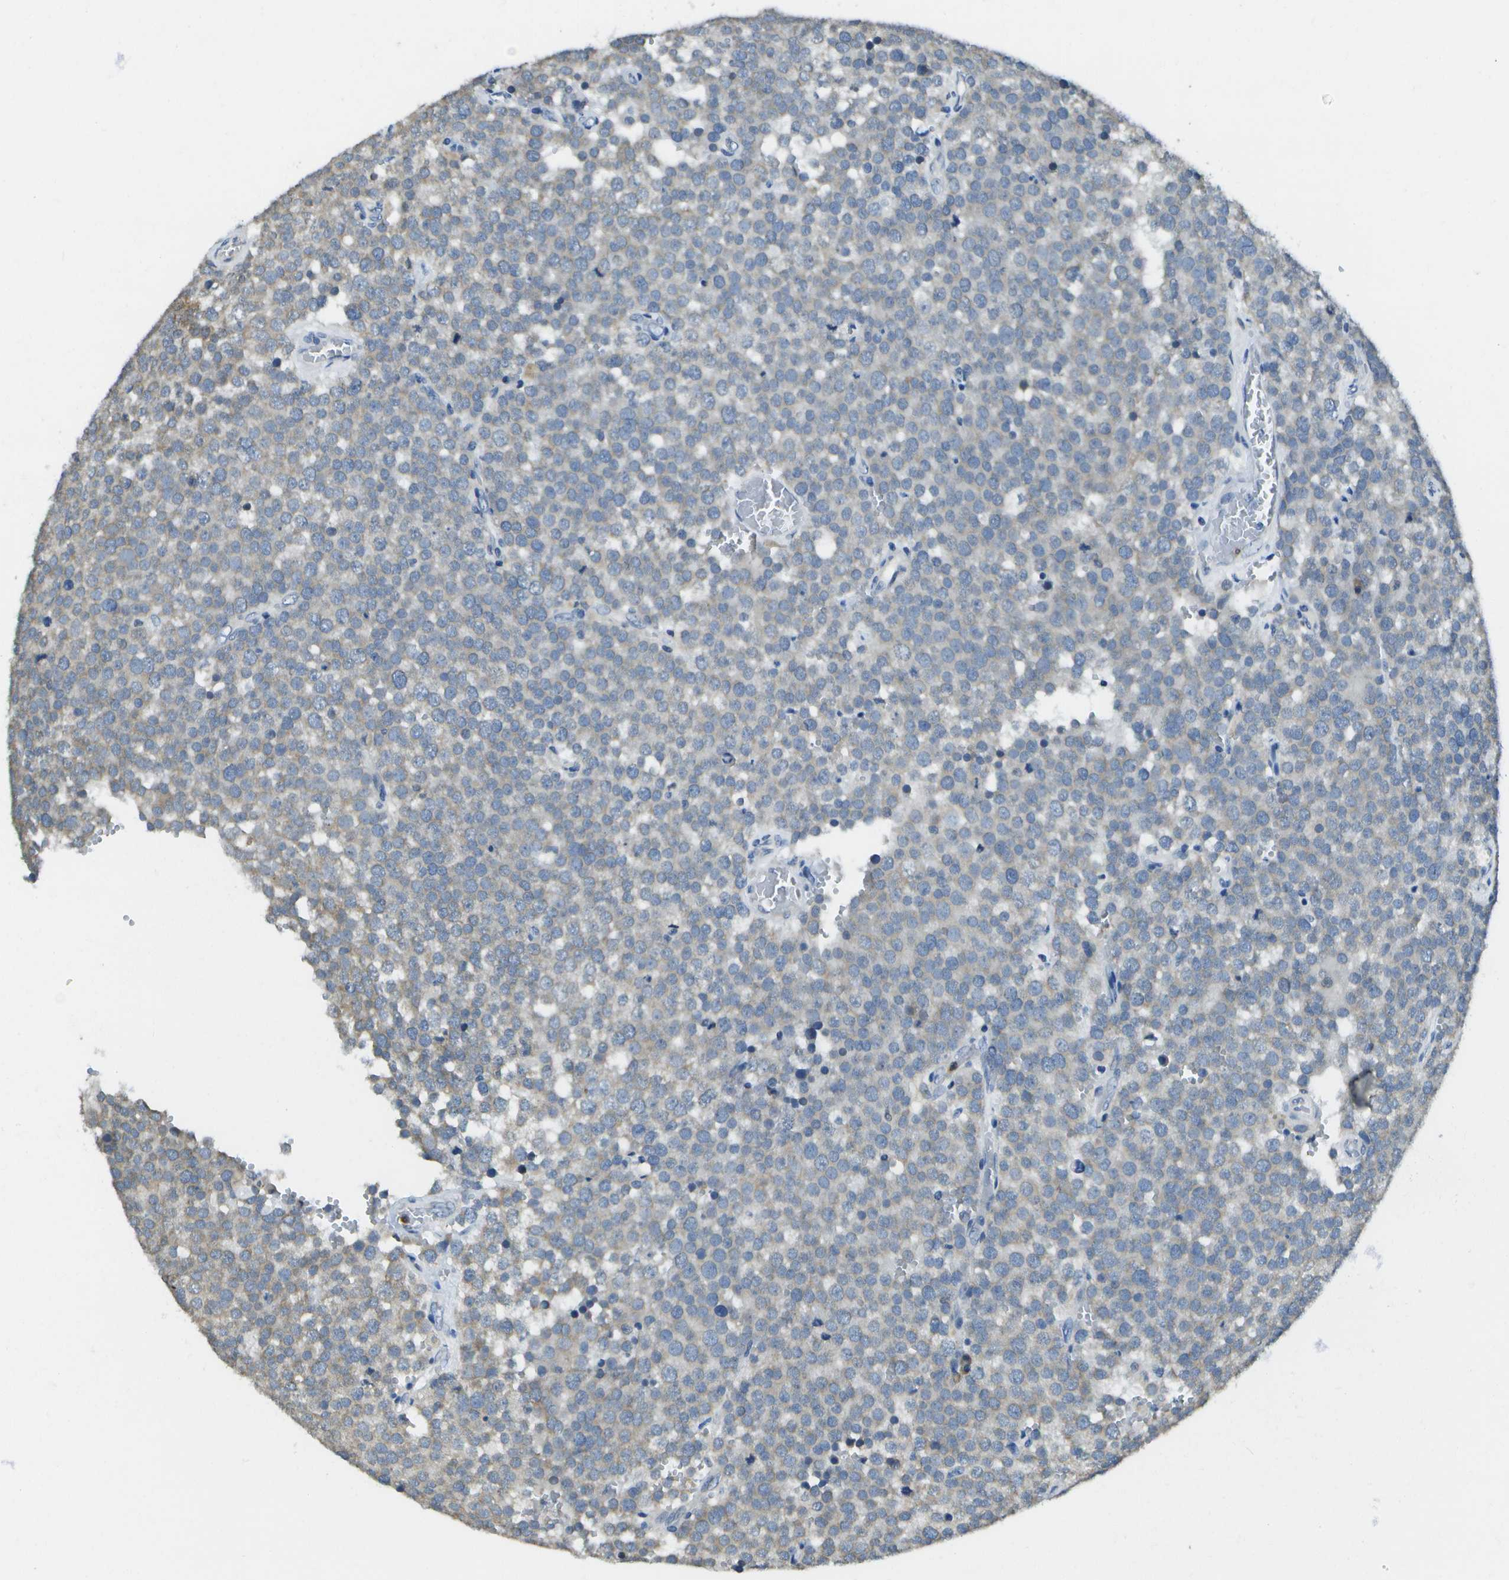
{"staining": {"intensity": "negative", "quantity": "none", "location": "none"}, "tissue": "testis cancer", "cell_type": "Tumor cells", "image_type": "cancer", "snomed": [{"axis": "morphology", "description": "Normal tissue, NOS"}, {"axis": "morphology", "description": "Seminoma, NOS"}, {"axis": "topography", "description": "Testis"}], "caption": "There is no significant positivity in tumor cells of testis cancer (seminoma).", "gene": "DSE", "patient": {"sex": "male", "age": 71}}